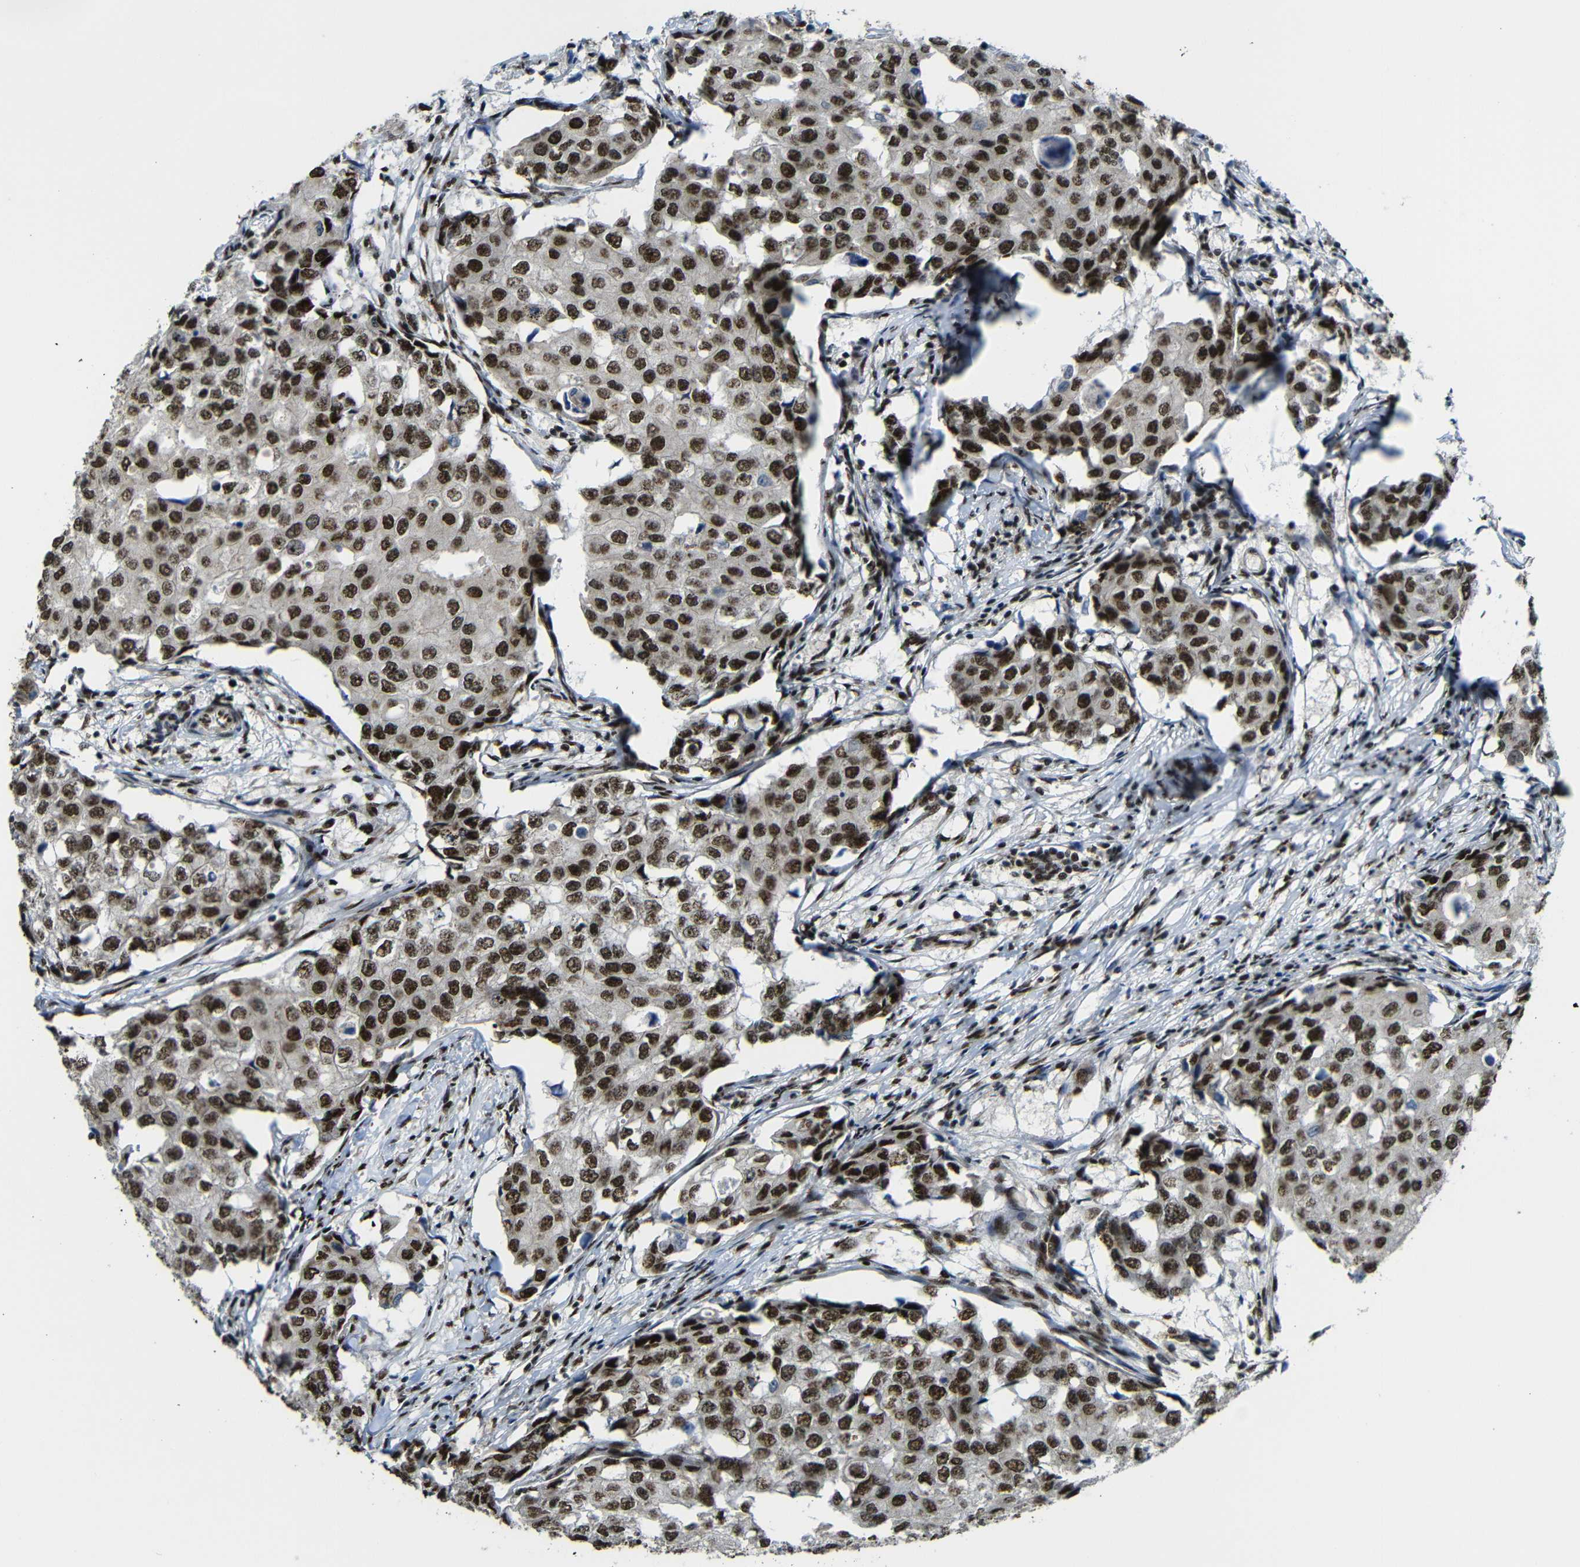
{"staining": {"intensity": "strong", "quantity": ">75%", "location": "cytoplasmic/membranous,nuclear"}, "tissue": "breast cancer", "cell_type": "Tumor cells", "image_type": "cancer", "snomed": [{"axis": "morphology", "description": "Duct carcinoma"}, {"axis": "topography", "description": "Breast"}], "caption": "This histopathology image reveals immunohistochemistry staining of human breast cancer, with high strong cytoplasmic/membranous and nuclear staining in about >75% of tumor cells.", "gene": "TCF7L2", "patient": {"sex": "female", "age": 27}}